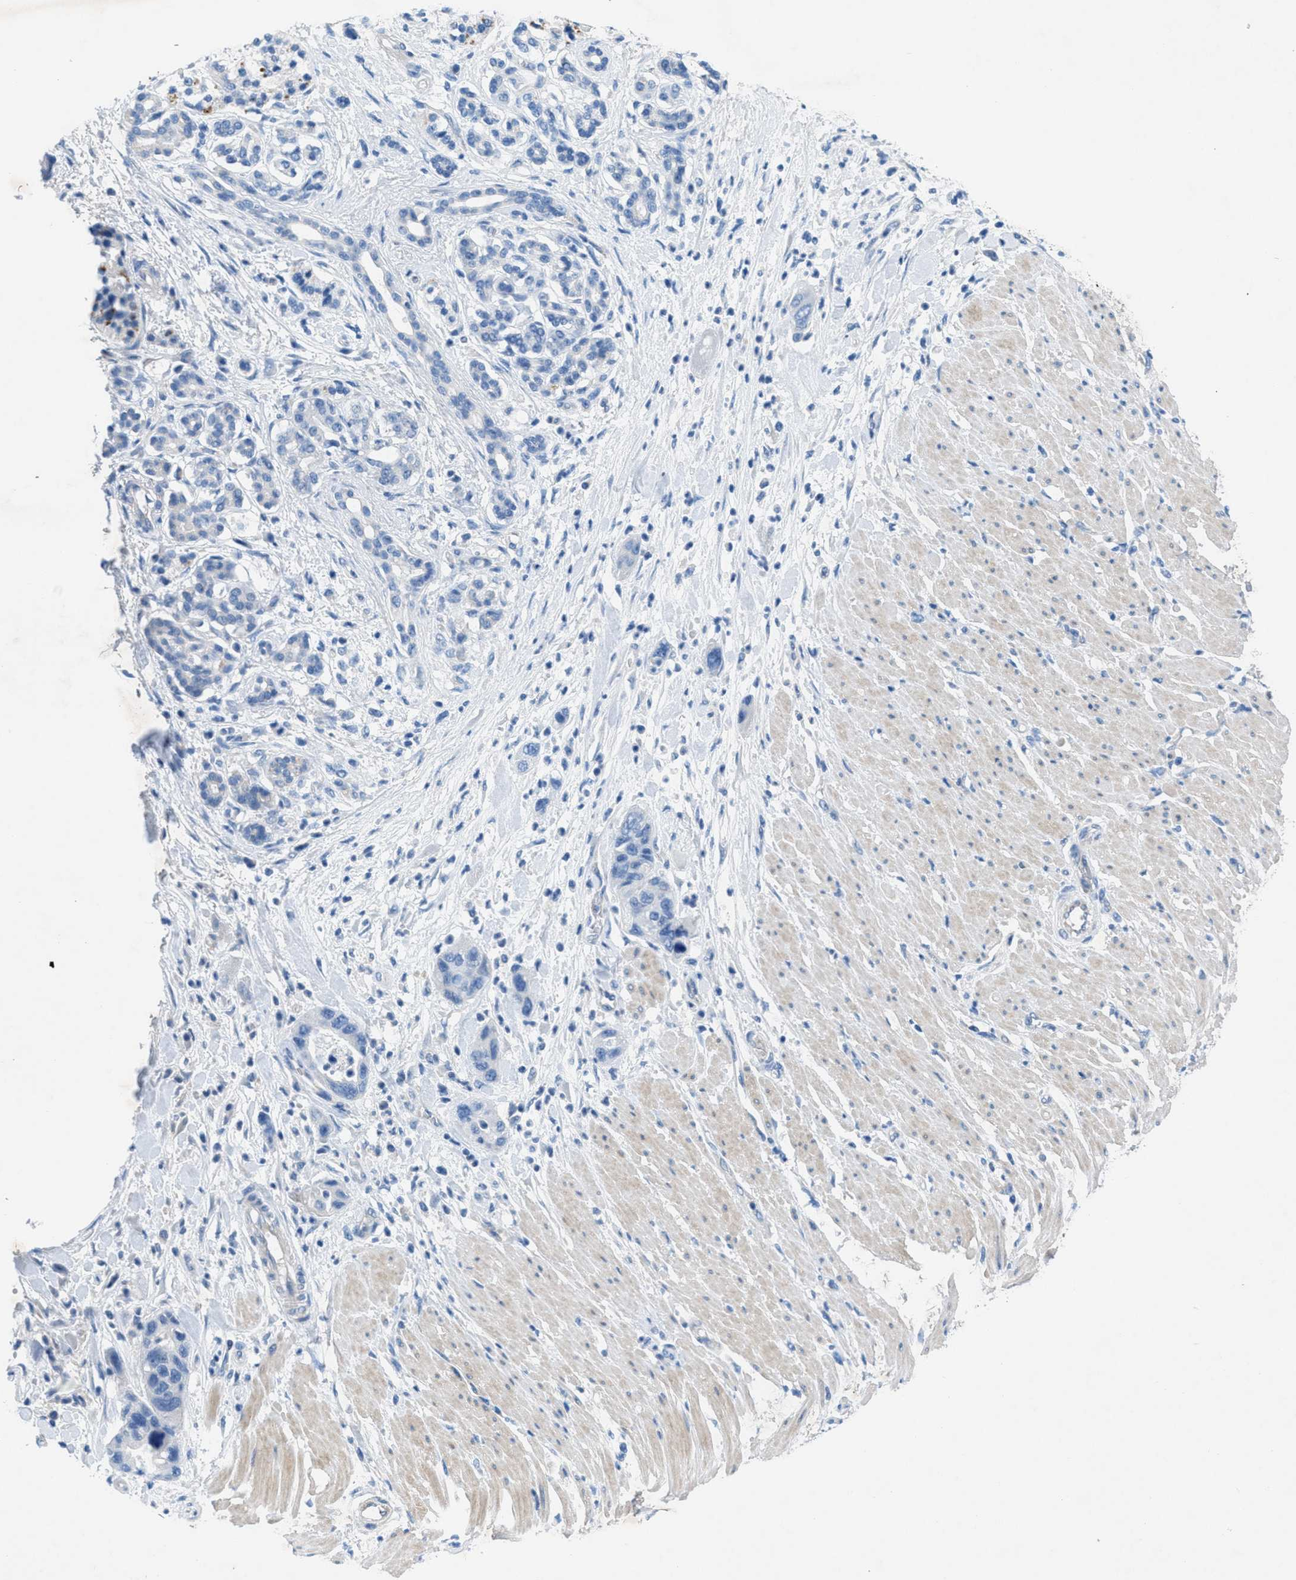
{"staining": {"intensity": "negative", "quantity": "none", "location": "none"}, "tissue": "pancreatic cancer", "cell_type": "Tumor cells", "image_type": "cancer", "snomed": [{"axis": "morphology", "description": "Normal tissue, NOS"}, {"axis": "morphology", "description": "Adenocarcinoma, NOS"}, {"axis": "topography", "description": "Pancreas"}], "caption": "Immunohistochemistry image of human pancreatic cancer (adenocarcinoma) stained for a protein (brown), which demonstrates no expression in tumor cells. Nuclei are stained in blue.", "gene": "GALNT17", "patient": {"sex": "female", "age": 71}}